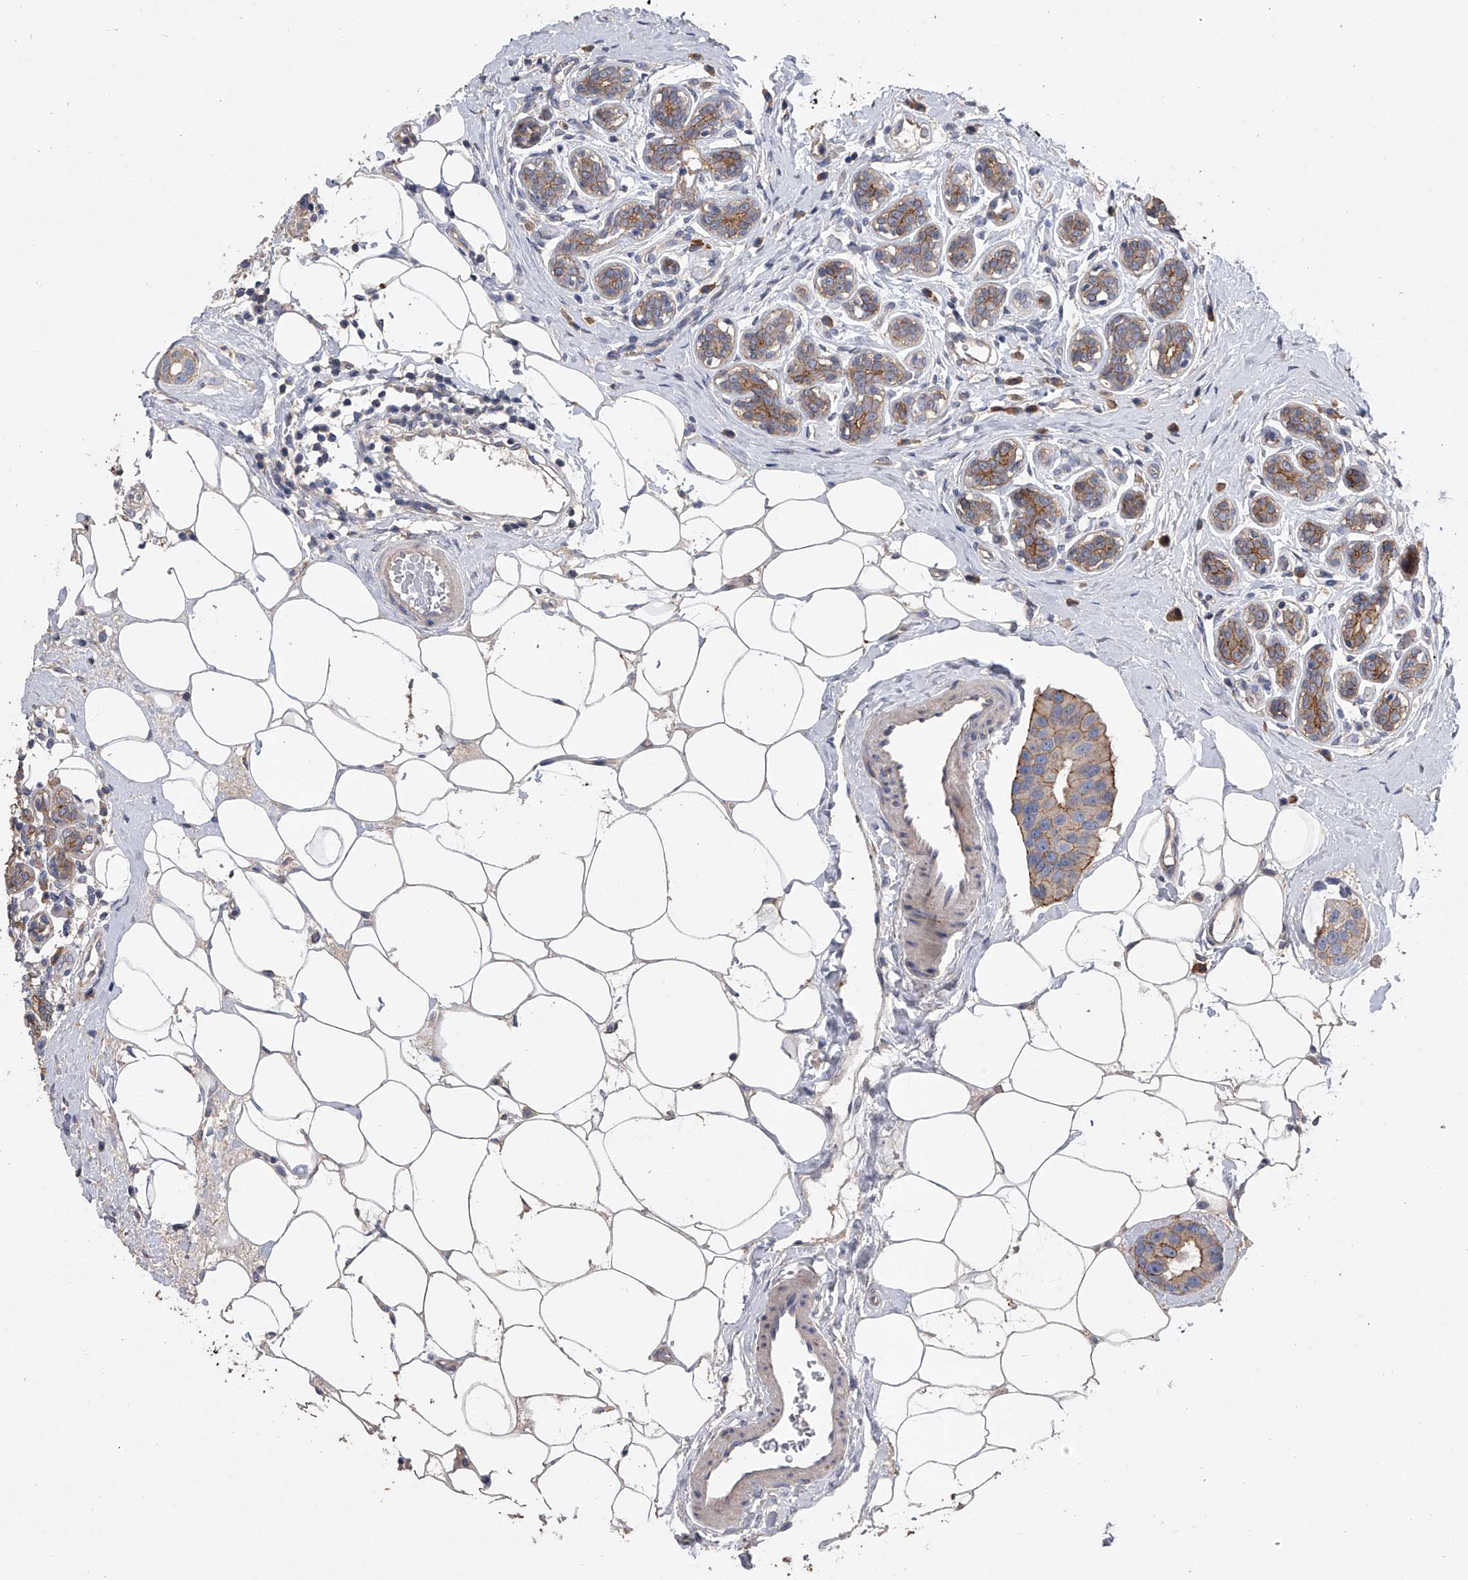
{"staining": {"intensity": "moderate", "quantity": "<25%", "location": "cytoplasmic/membranous"}, "tissue": "breast cancer", "cell_type": "Tumor cells", "image_type": "cancer", "snomed": [{"axis": "morphology", "description": "Normal tissue, NOS"}, {"axis": "morphology", "description": "Duct carcinoma"}, {"axis": "topography", "description": "Breast"}], "caption": "Tumor cells show low levels of moderate cytoplasmic/membranous staining in about <25% of cells in human intraductal carcinoma (breast).", "gene": "ZNF343", "patient": {"sex": "female", "age": 39}}